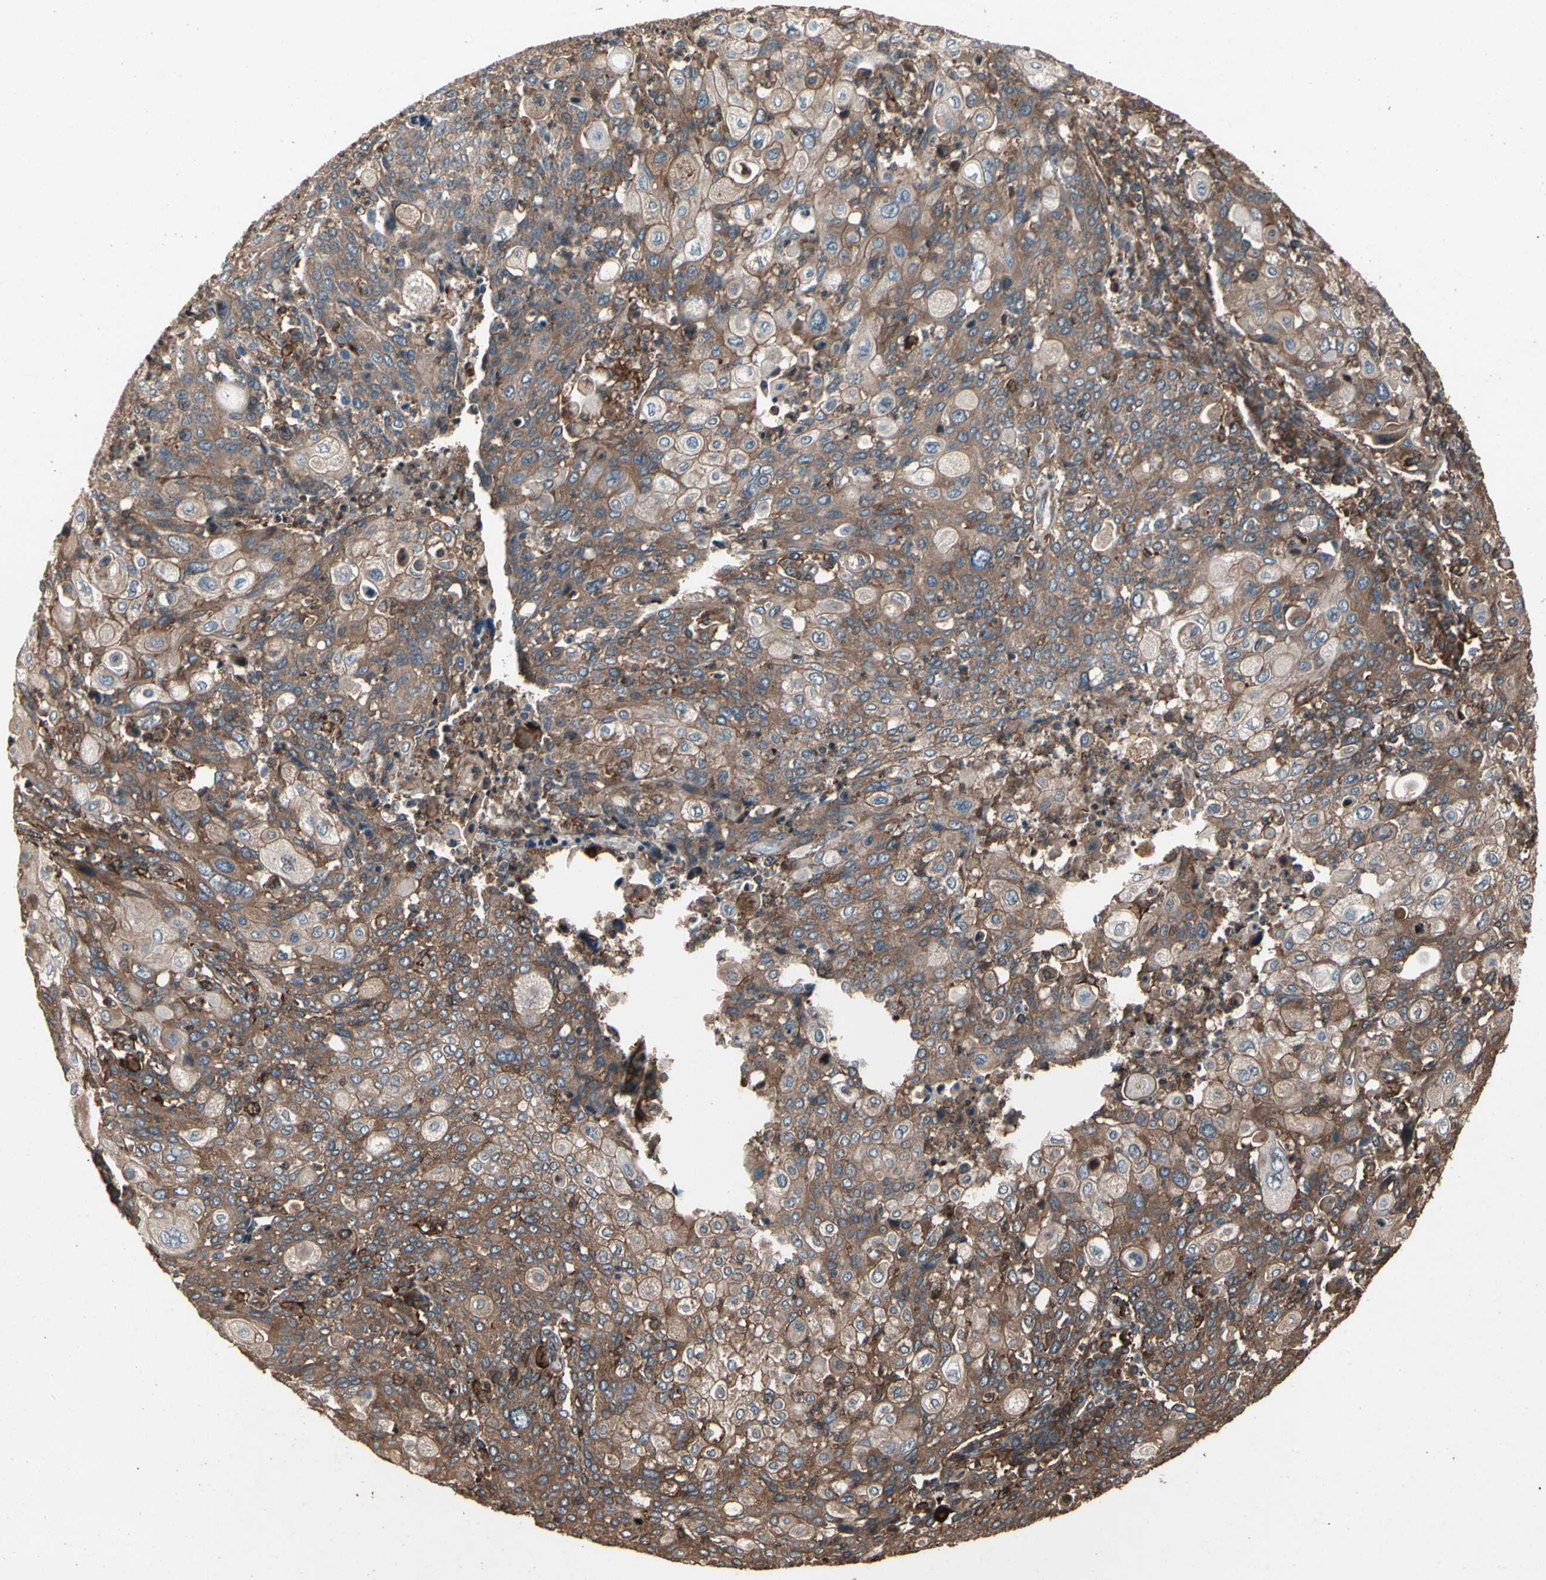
{"staining": {"intensity": "moderate", "quantity": ">75%", "location": "cytoplasmic/membranous"}, "tissue": "cervical cancer", "cell_type": "Tumor cells", "image_type": "cancer", "snomed": [{"axis": "morphology", "description": "Squamous cell carcinoma, NOS"}, {"axis": "topography", "description": "Cervix"}], "caption": "Cervical squamous cell carcinoma stained for a protein reveals moderate cytoplasmic/membranous positivity in tumor cells. The protein of interest is stained brown, and the nuclei are stained in blue (DAB IHC with brightfield microscopy, high magnification).", "gene": "AGBL2", "patient": {"sex": "female", "age": 40}}